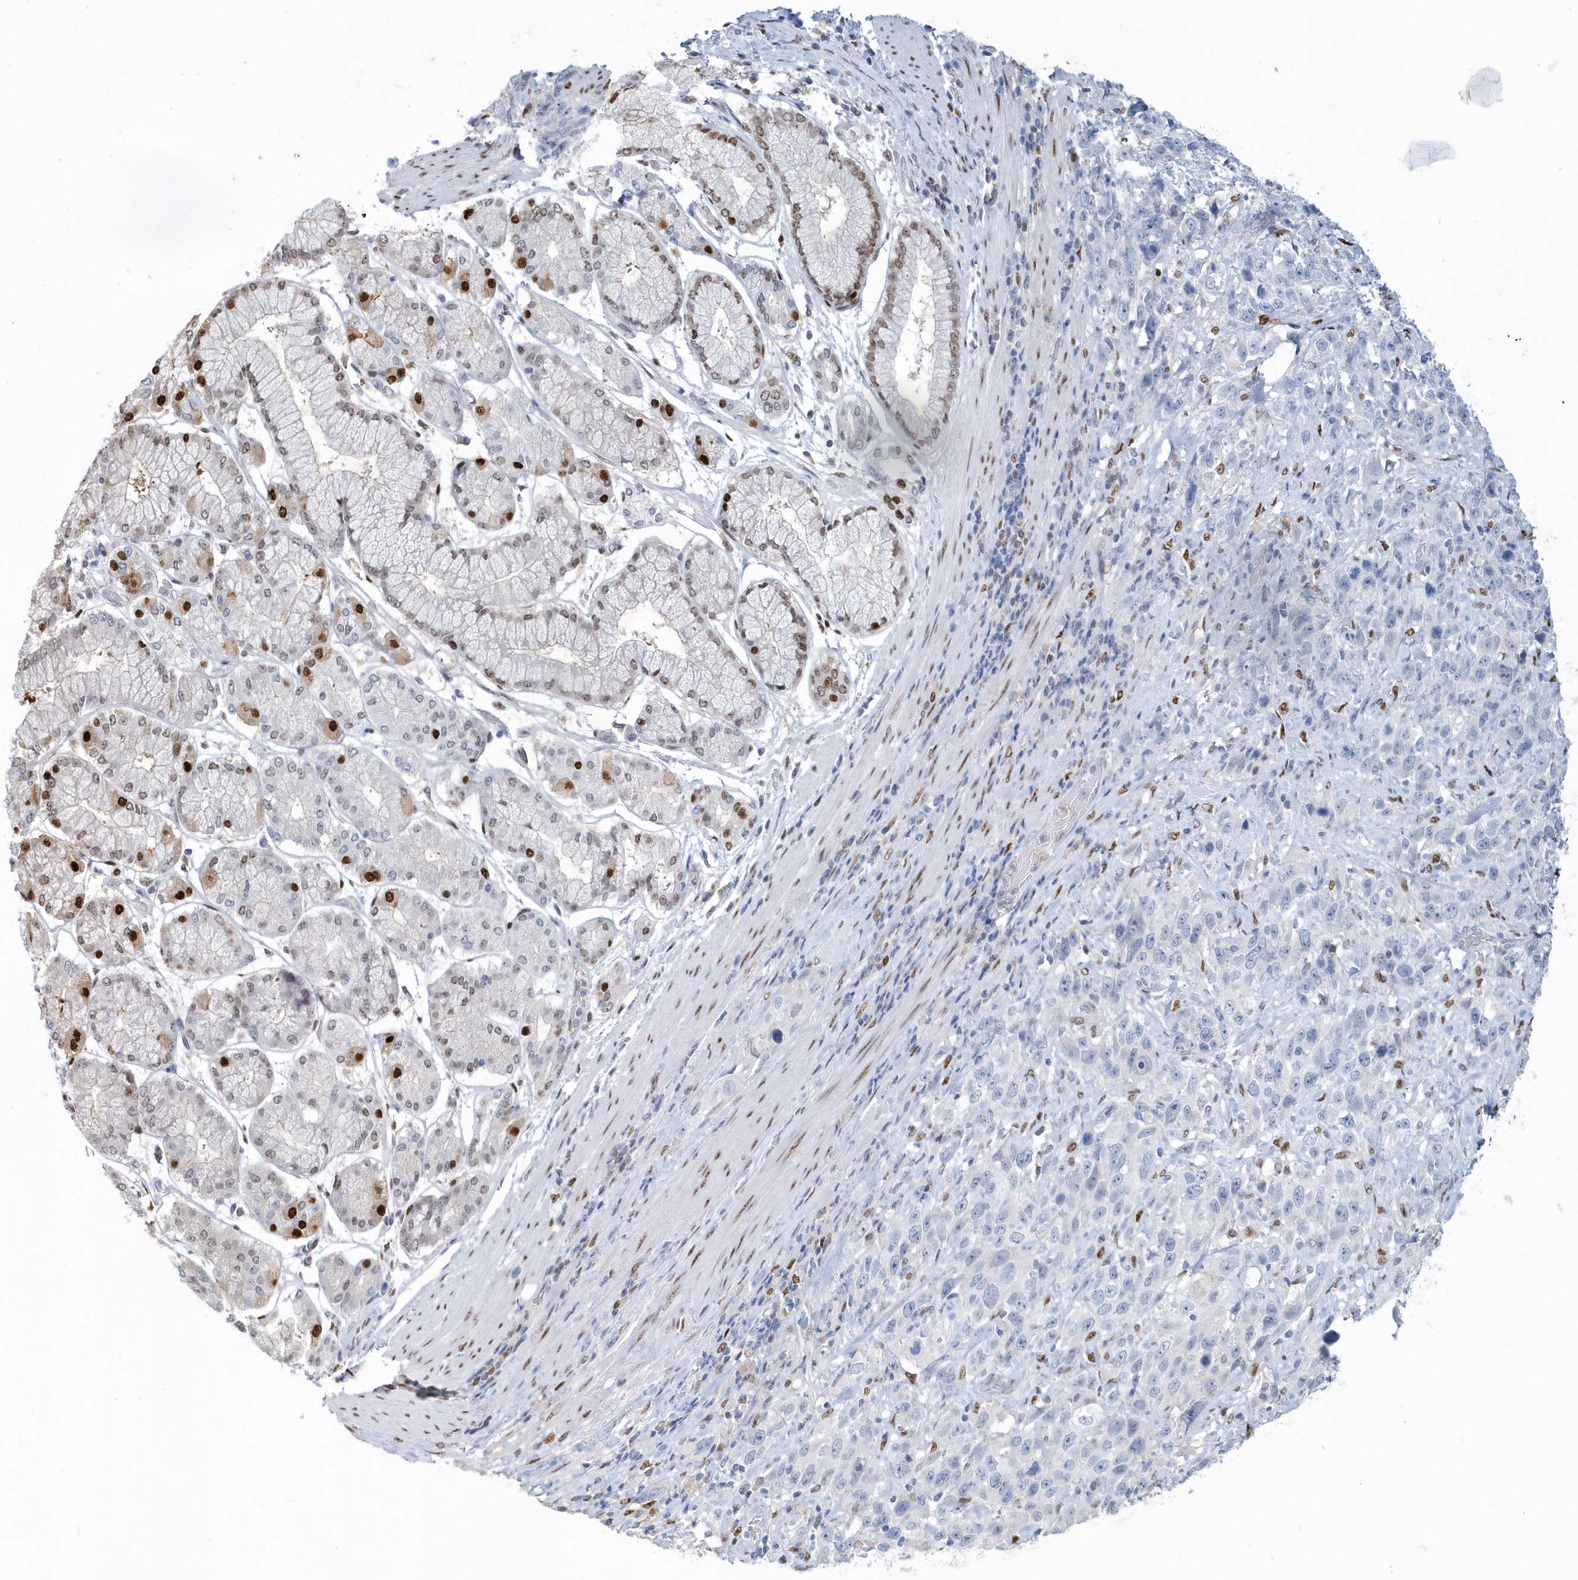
{"staining": {"intensity": "negative", "quantity": "none", "location": "none"}, "tissue": "stomach cancer", "cell_type": "Tumor cells", "image_type": "cancer", "snomed": [{"axis": "morphology", "description": "Normal tissue, NOS"}, {"axis": "morphology", "description": "Adenocarcinoma, NOS"}, {"axis": "topography", "description": "Lymph node"}, {"axis": "topography", "description": "Stomach"}], "caption": "A micrograph of adenocarcinoma (stomach) stained for a protein reveals no brown staining in tumor cells.", "gene": "MACROH2A2", "patient": {"sex": "male", "age": 48}}